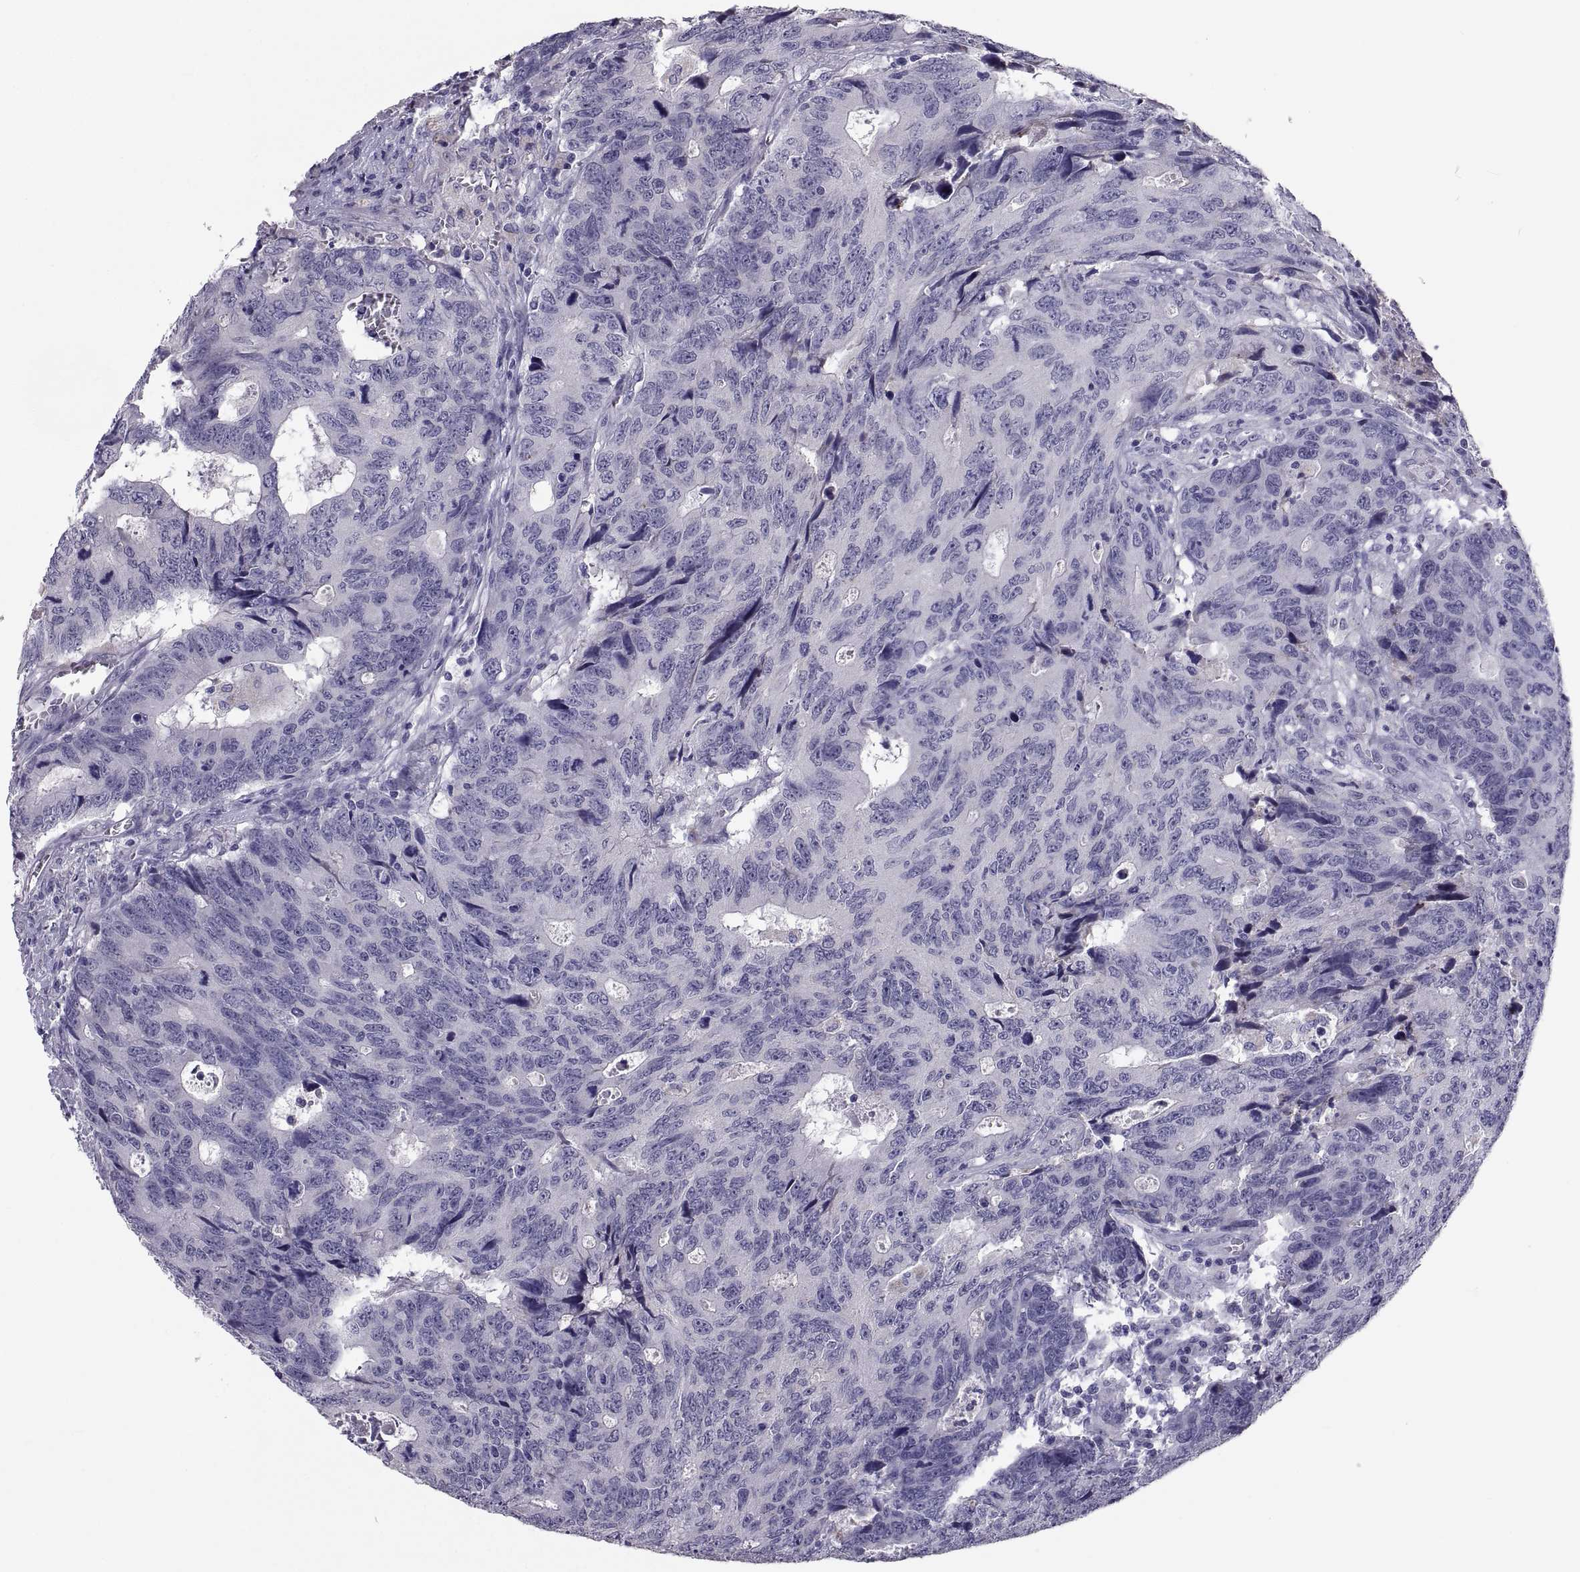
{"staining": {"intensity": "negative", "quantity": "none", "location": "none"}, "tissue": "colorectal cancer", "cell_type": "Tumor cells", "image_type": "cancer", "snomed": [{"axis": "morphology", "description": "Adenocarcinoma, NOS"}, {"axis": "topography", "description": "Colon"}], "caption": "Human colorectal adenocarcinoma stained for a protein using IHC displays no expression in tumor cells.", "gene": "IGSF1", "patient": {"sex": "female", "age": 77}}